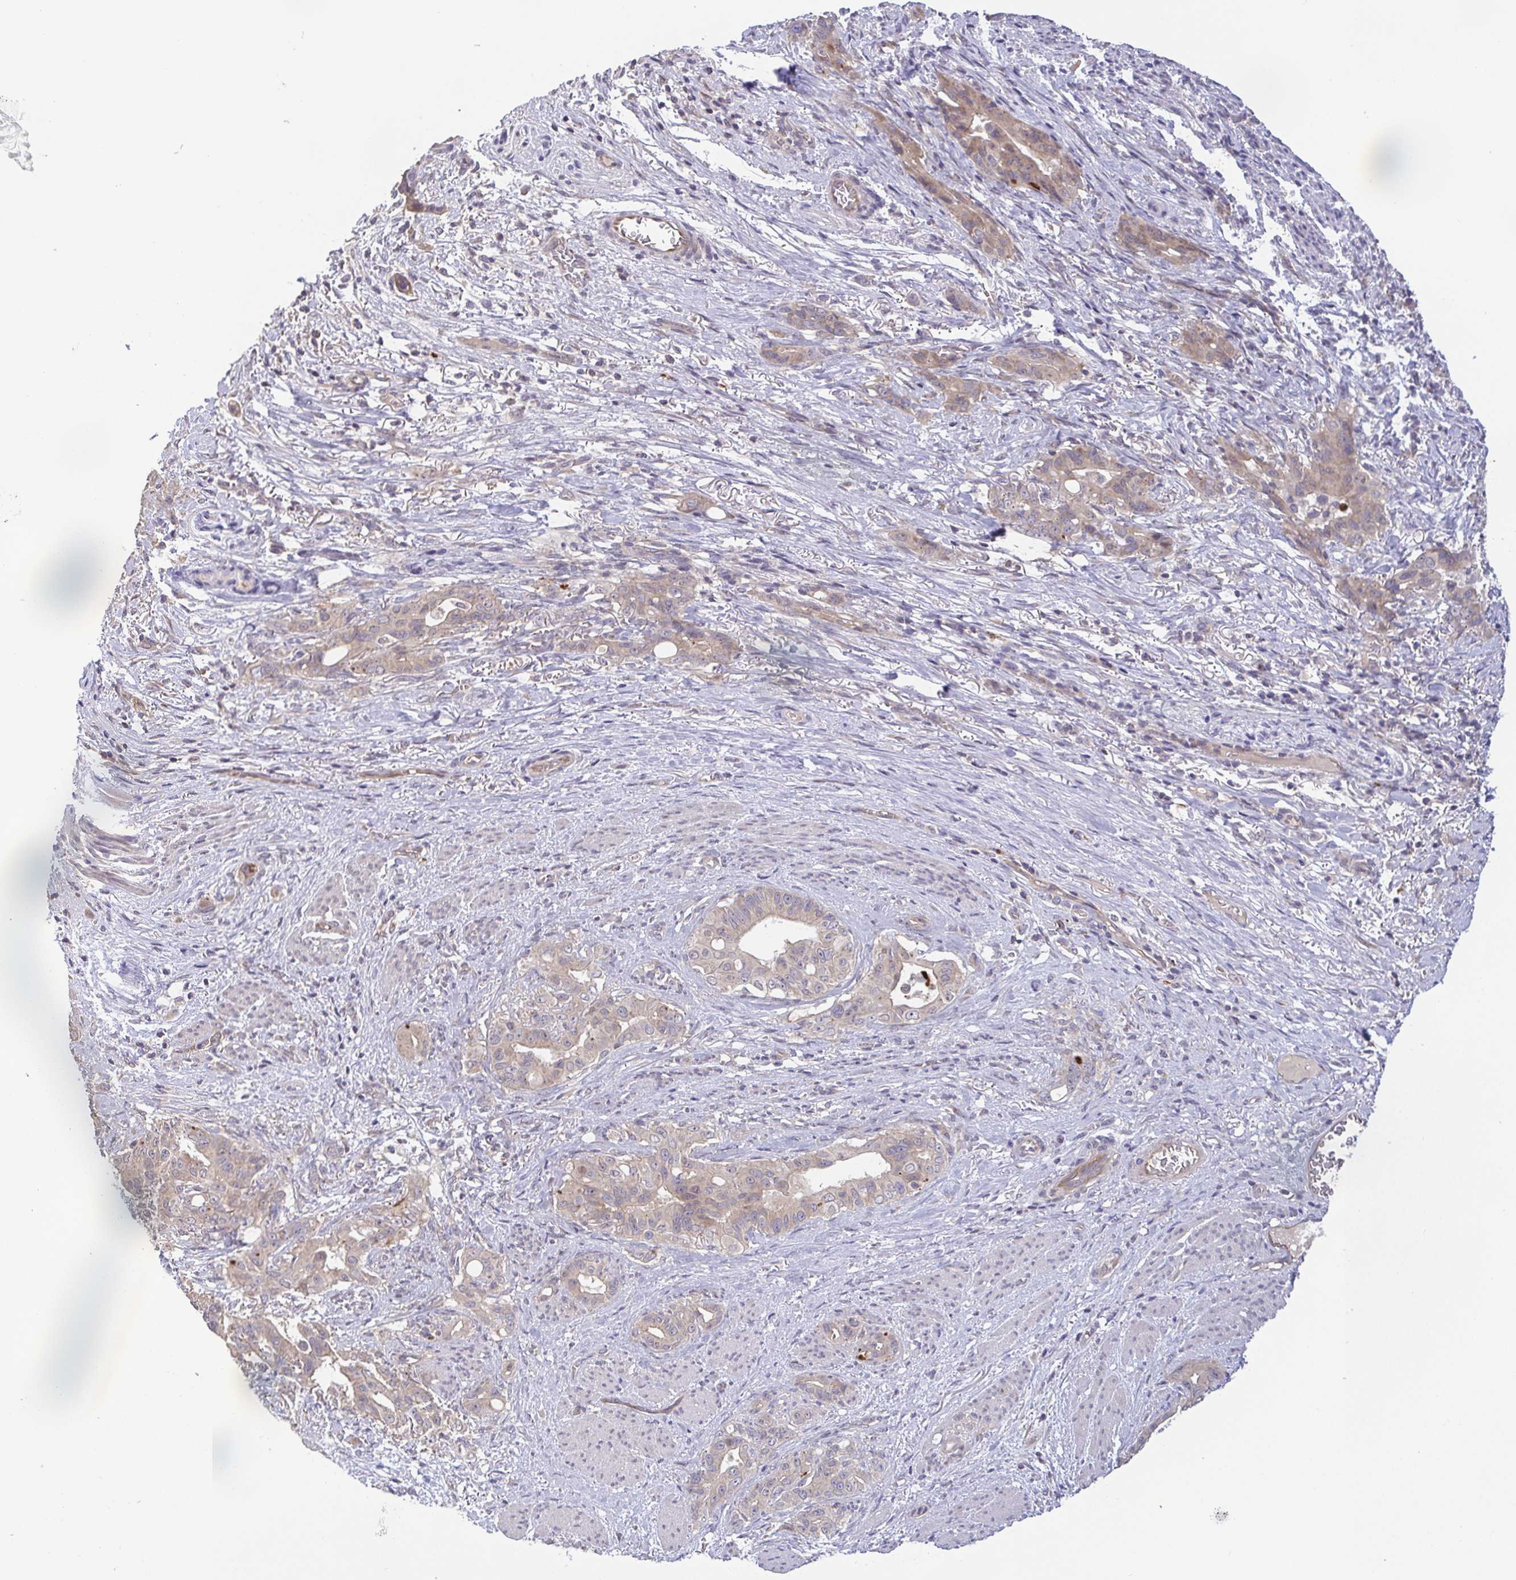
{"staining": {"intensity": "weak", "quantity": ">75%", "location": "cytoplasmic/membranous"}, "tissue": "stomach cancer", "cell_type": "Tumor cells", "image_type": "cancer", "snomed": [{"axis": "morphology", "description": "Normal tissue, NOS"}, {"axis": "morphology", "description": "Adenocarcinoma, NOS"}, {"axis": "topography", "description": "Esophagus"}, {"axis": "topography", "description": "Stomach, upper"}], "caption": "This is a micrograph of immunohistochemistry staining of stomach adenocarcinoma, which shows weak positivity in the cytoplasmic/membranous of tumor cells.", "gene": "OSBPL7", "patient": {"sex": "male", "age": 62}}